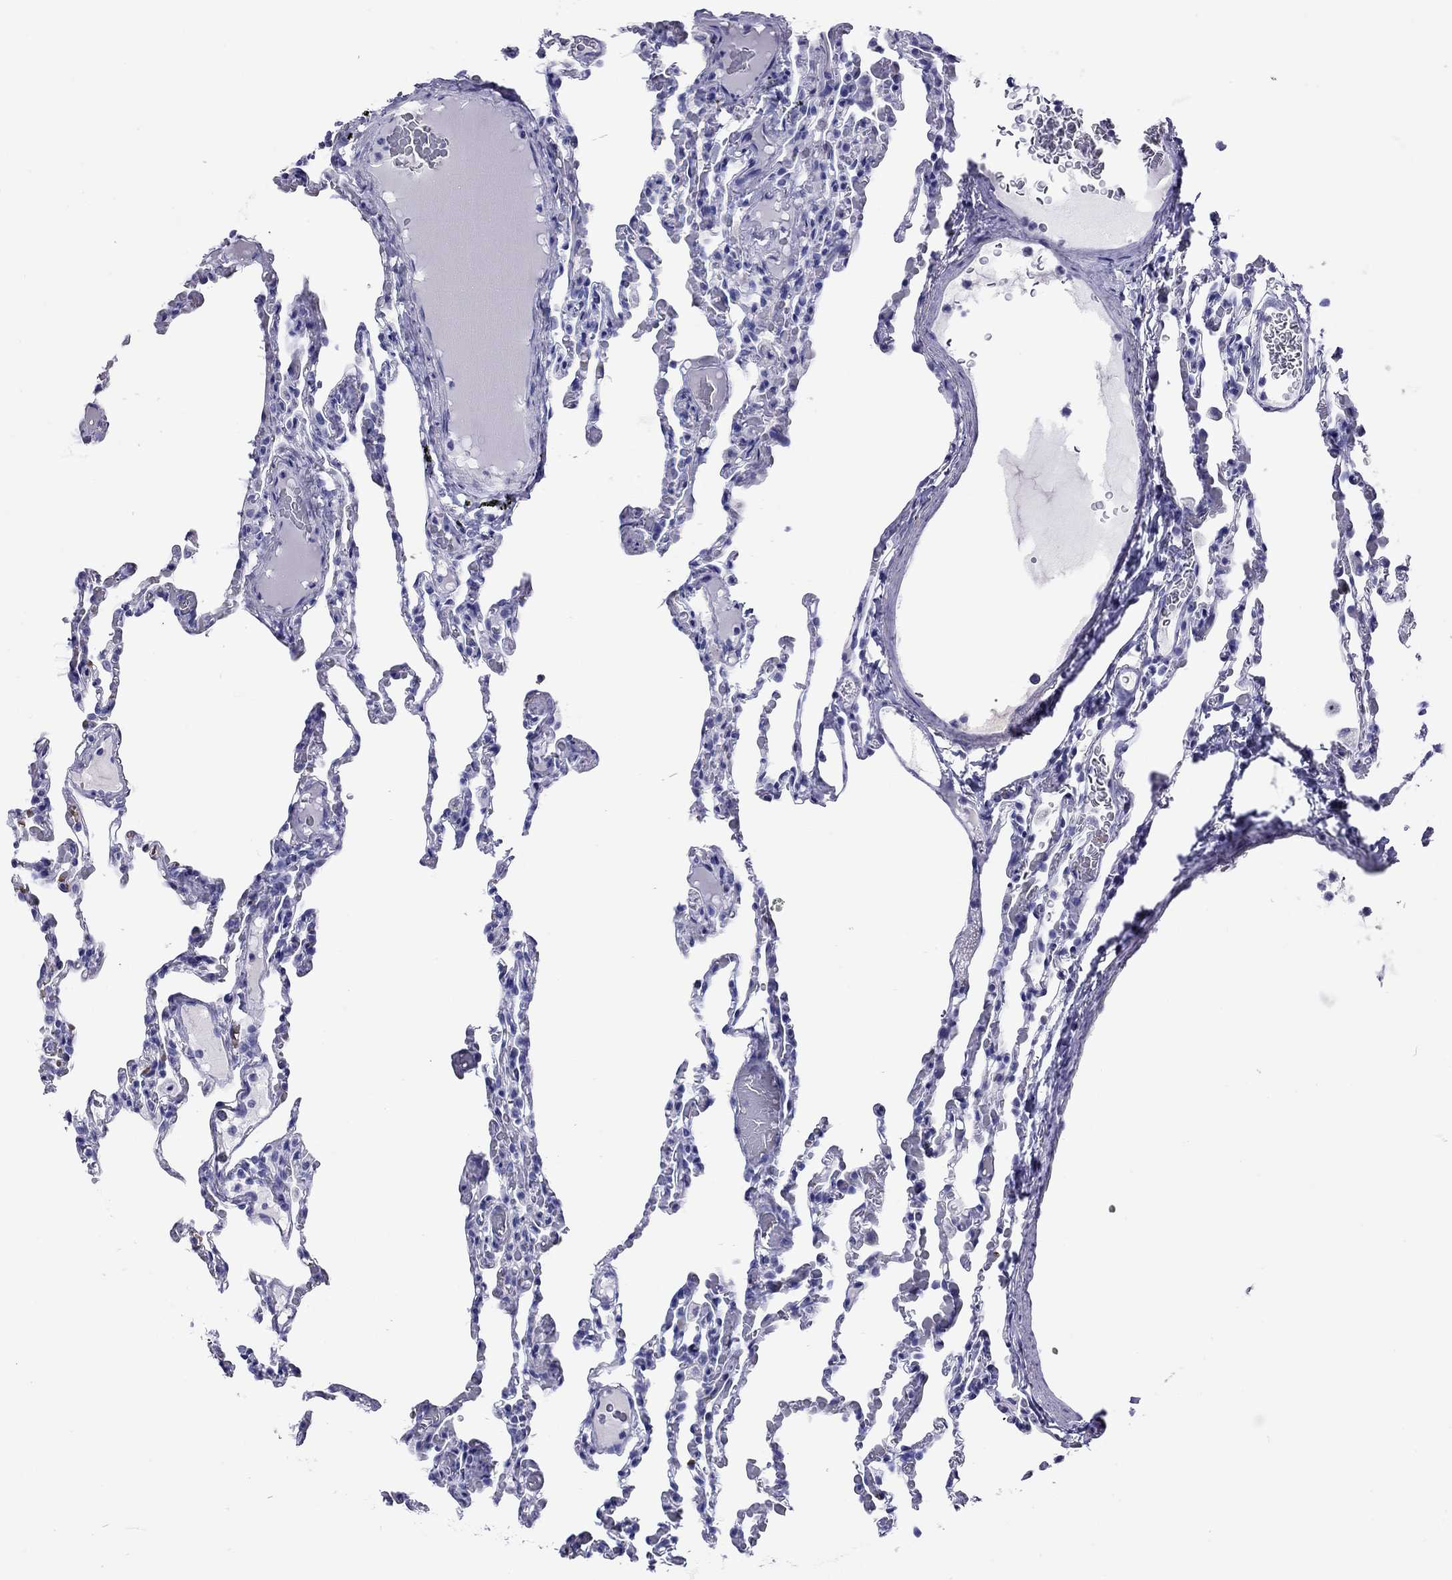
{"staining": {"intensity": "negative", "quantity": "none", "location": "none"}, "tissue": "lung", "cell_type": "Alveolar cells", "image_type": "normal", "snomed": [{"axis": "morphology", "description": "Normal tissue, NOS"}, {"axis": "topography", "description": "Lung"}], "caption": "Lung was stained to show a protein in brown. There is no significant positivity in alveolar cells. The staining is performed using DAB (3,3'-diaminobenzidine) brown chromogen with nuclei counter-stained in using hematoxylin.", "gene": "PTPRN", "patient": {"sex": "female", "age": 43}}